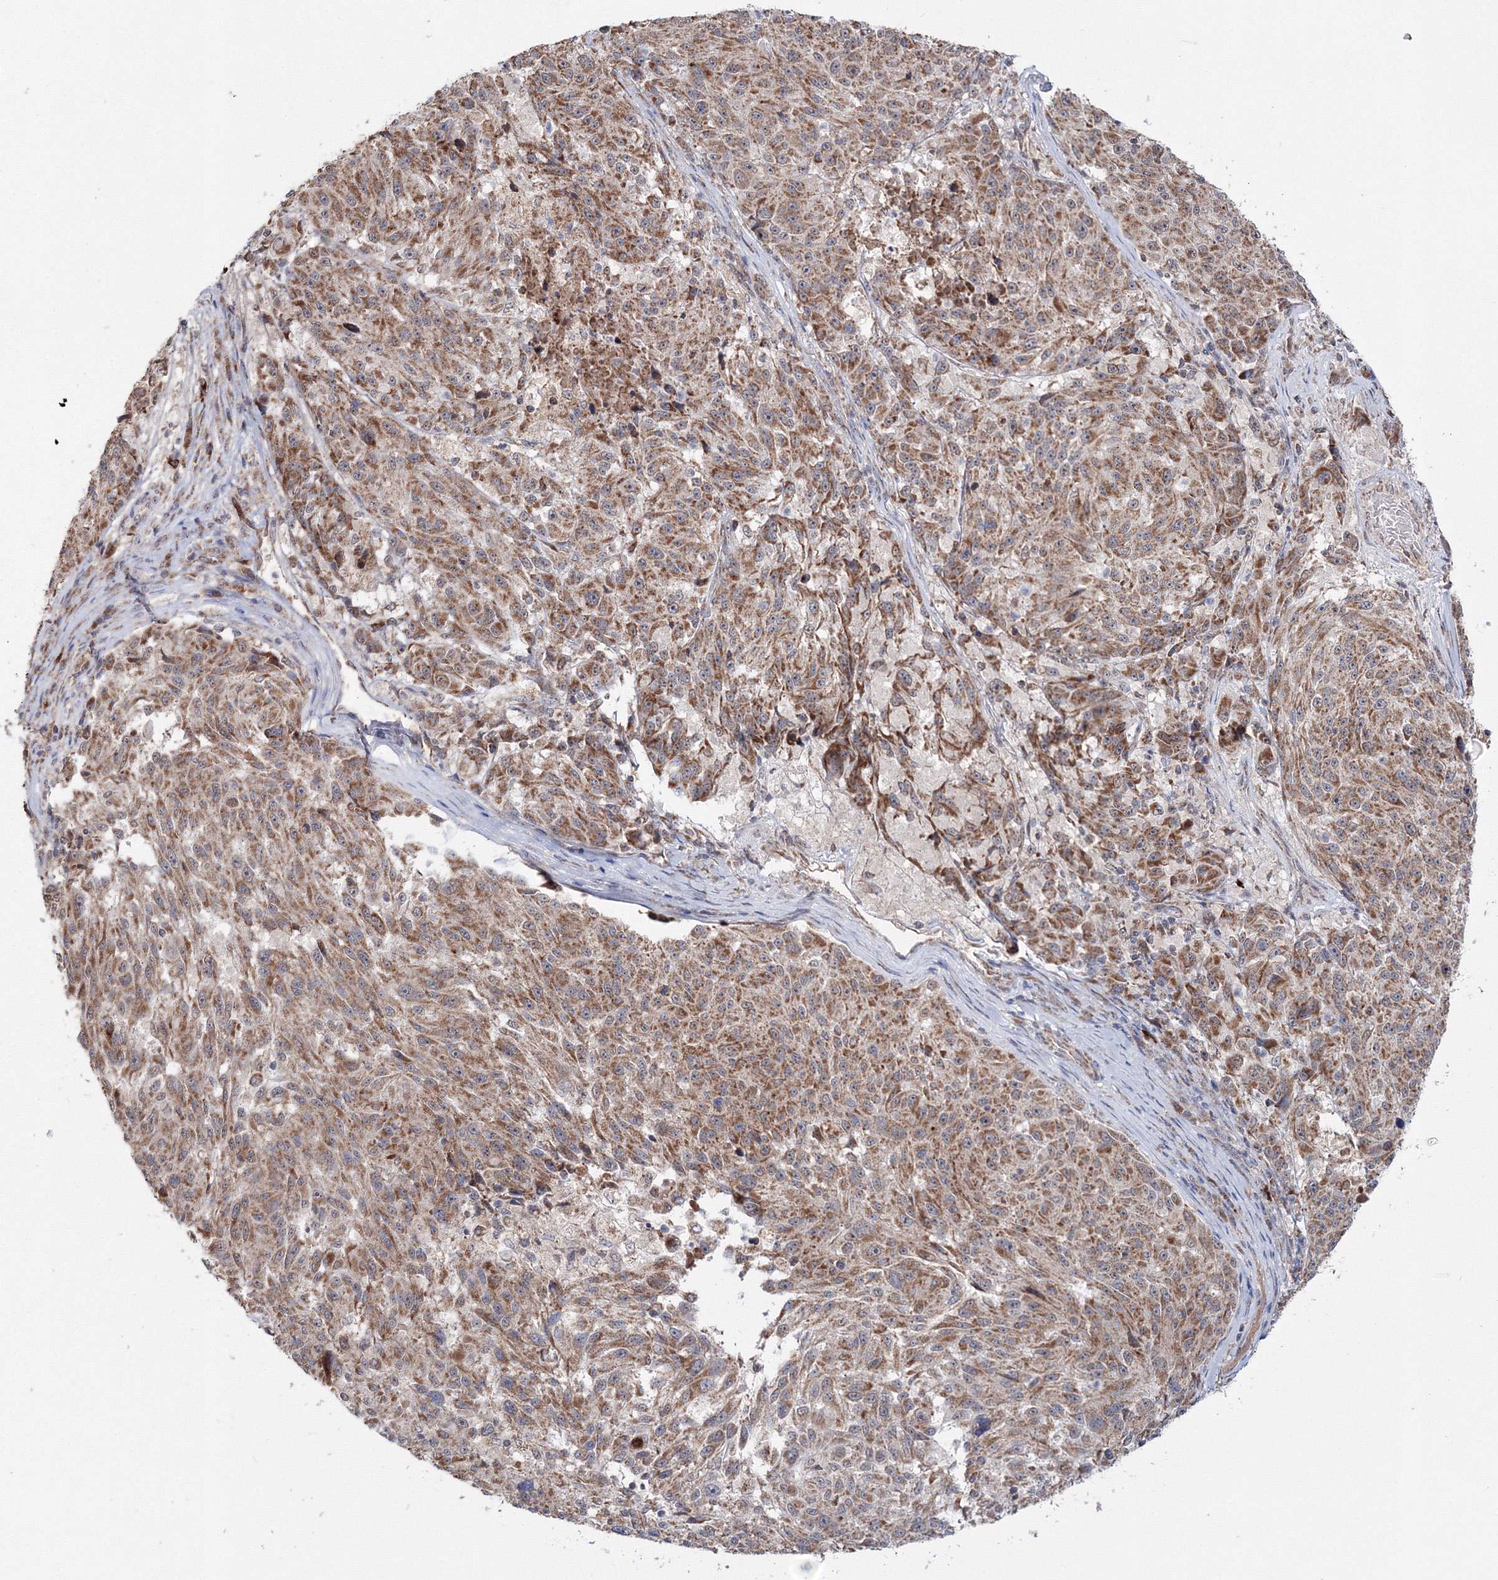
{"staining": {"intensity": "moderate", "quantity": ">75%", "location": "cytoplasmic/membranous"}, "tissue": "melanoma", "cell_type": "Tumor cells", "image_type": "cancer", "snomed": [{"axis": "morphology", "description": "Malignant melanoma, NOS"}, {"axis": "topography", "description": "Skin"}], "caption": "High-power microscopy captured an immunohistochemistry (IHC) micrograph of melanoma, revealing moderate cytoplasmic/membranous positivity in approximately >75% of tumor cells.", "gene": "PEX13", "patient": {"sex": "male", "age": 53}}